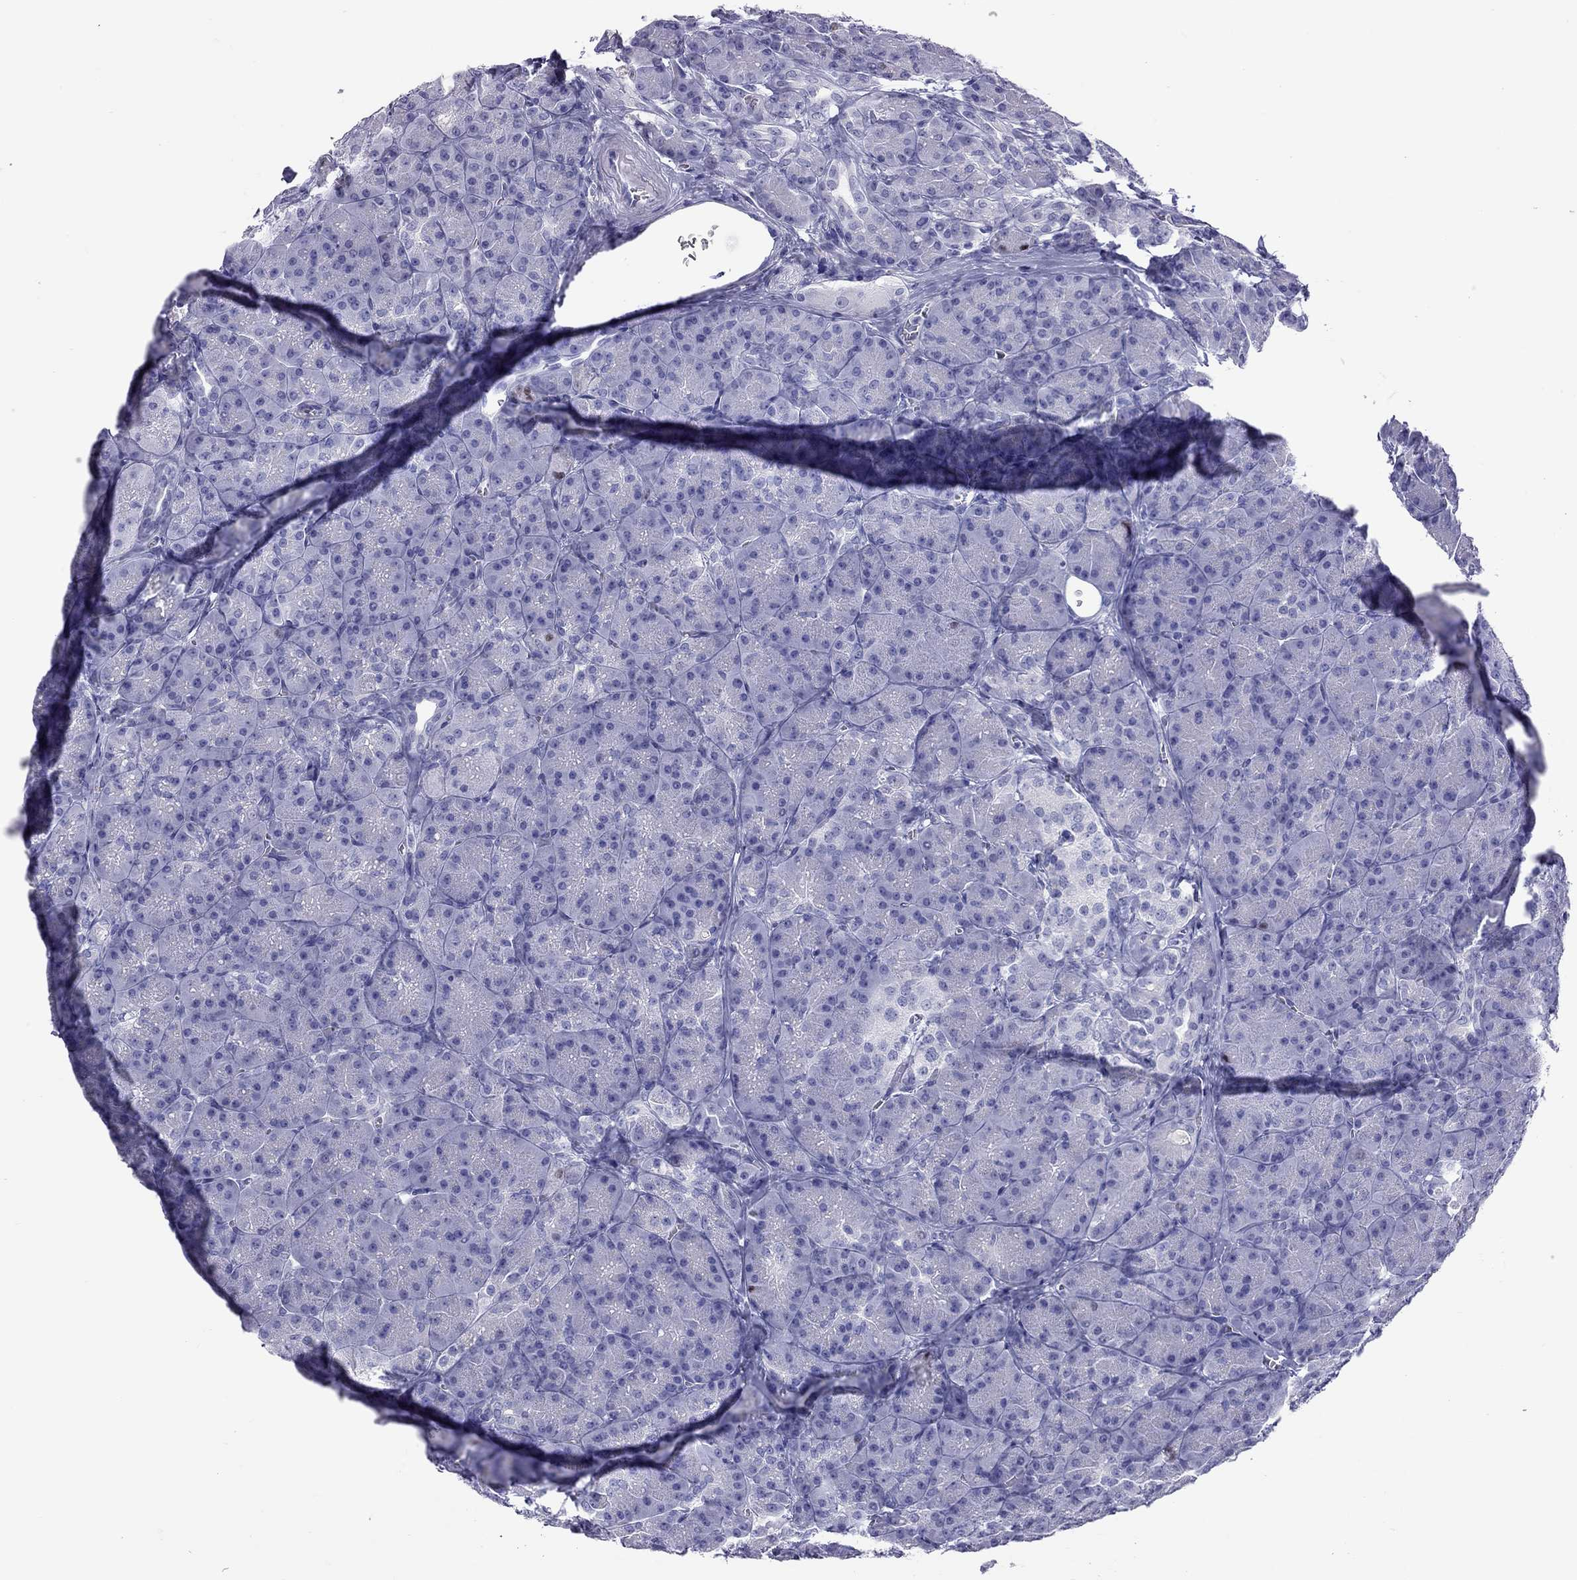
{"staining": {"intensity": "negative", "quantity": "none", "location": "none"}, "tissue": "pancreas", "cell_type": "Exocrine glandular cells", "image_type": "normal", "snomed": [{"axis": "morphology", "description": "Normal tissue, NOS"}, {"axis": "topography", "description": "Pancreas"}], "caption": "Pancreas was stained to show a protein in brown. There is no significant positivity in exocrine glandular cells. (Stains: DAB IHC with hematoxylin counter stain, Microscopy: brightfield microscopy at high magnification).", "gene": "STAG3", "patient": {"sex": "male", "age": 57}}